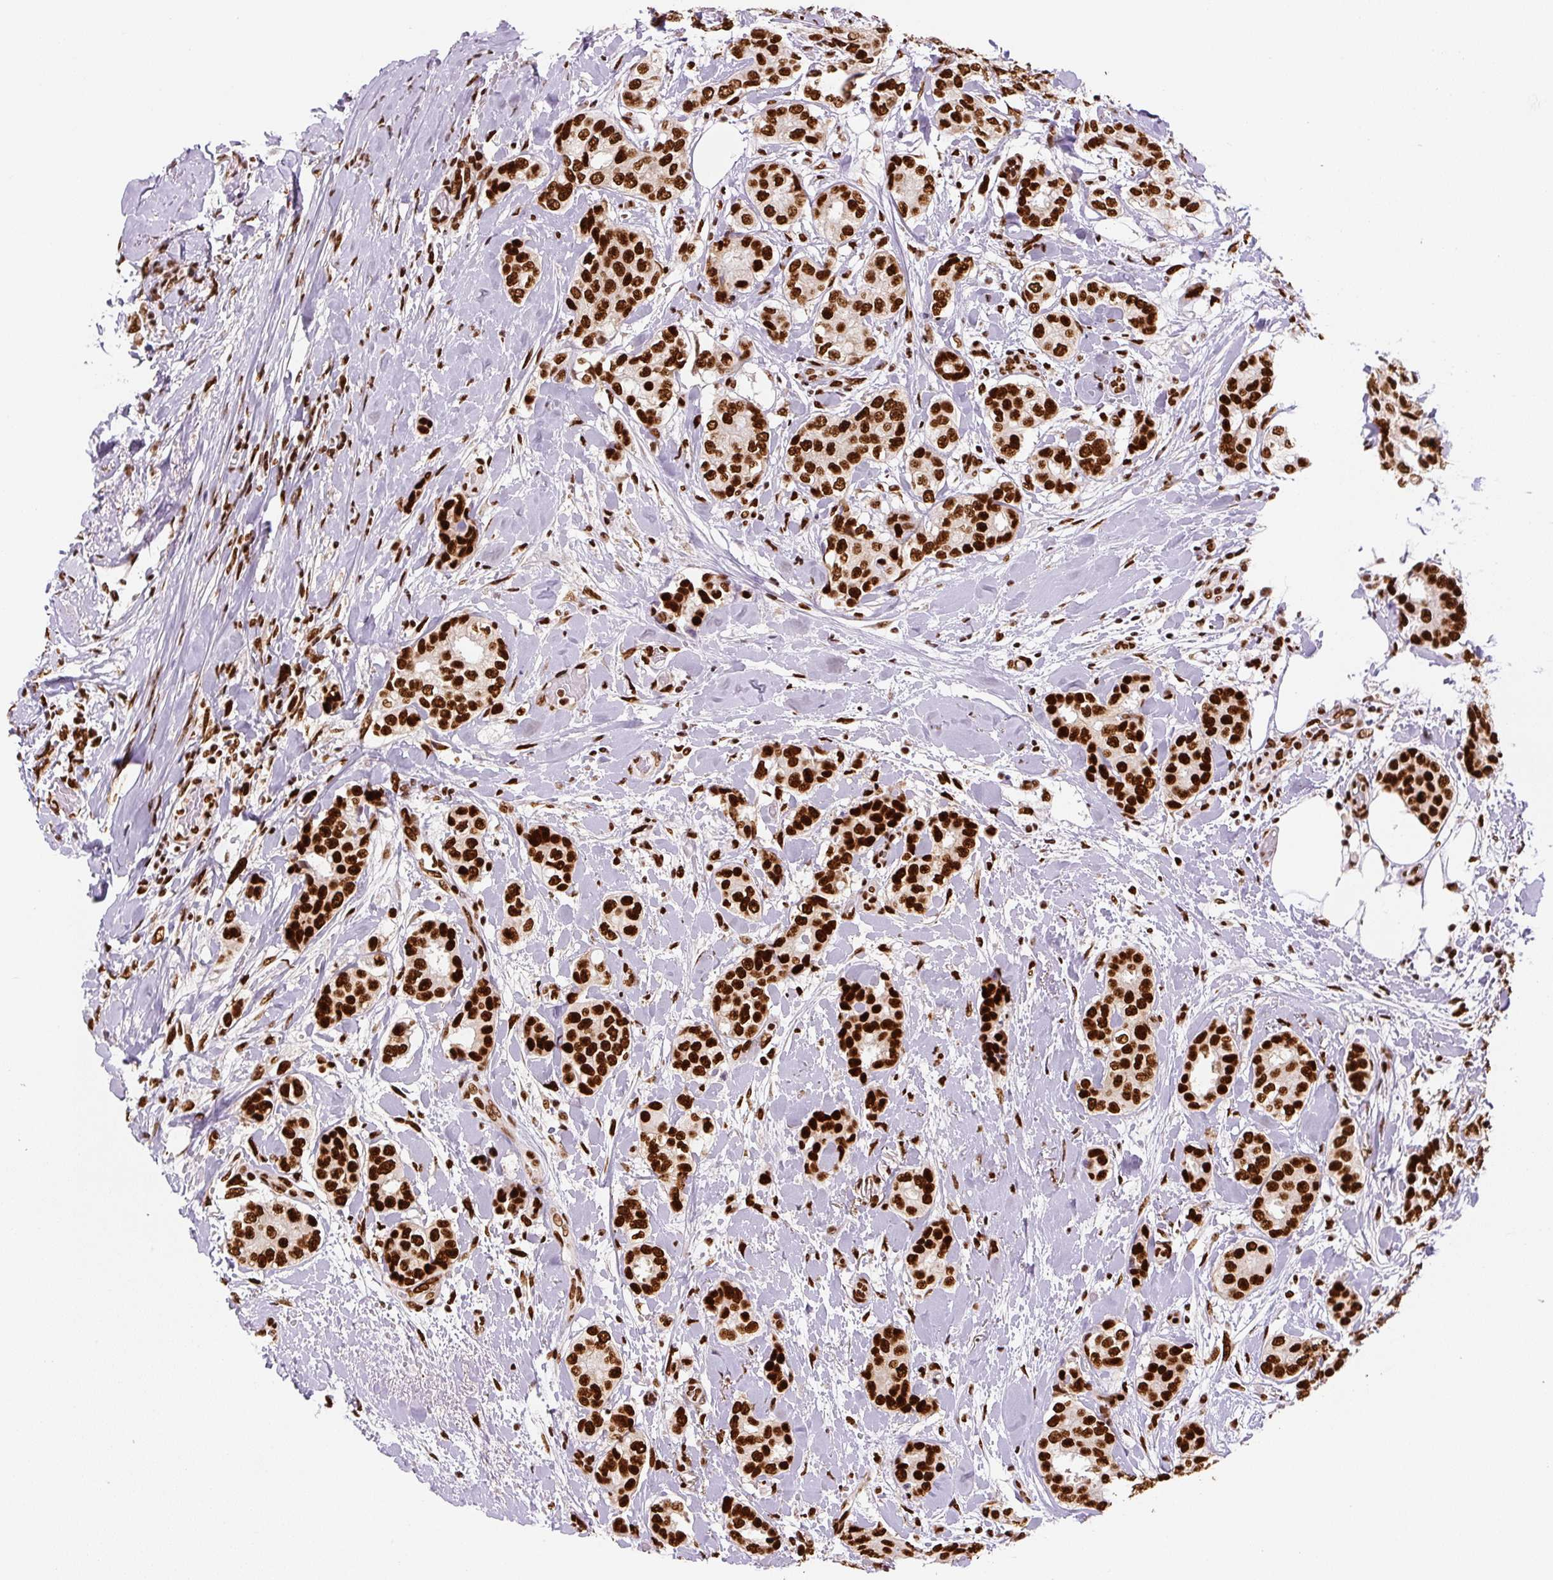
{"staining": {"intensity": "strong", "quantity": ">75%", "location": "nuclear"}, "tissue": "breast cancer", "cell_type": "Tumor cells", "image_type": "cancer", "snomed": [{"axis": "morphology", "description": "Duct carcinoma"}, {"axis": "topography", "description": "Breast"}], "caption": "This image demonstrates breast cancer stained with immunohistochemistry (IHC) to label a protein in brown. The nuclear of tumor cells show strong positivity for the protein. Nuclei are counter-stained blue.", "gene": "FUS", "patient": {"sex": "female", "age": 73}}